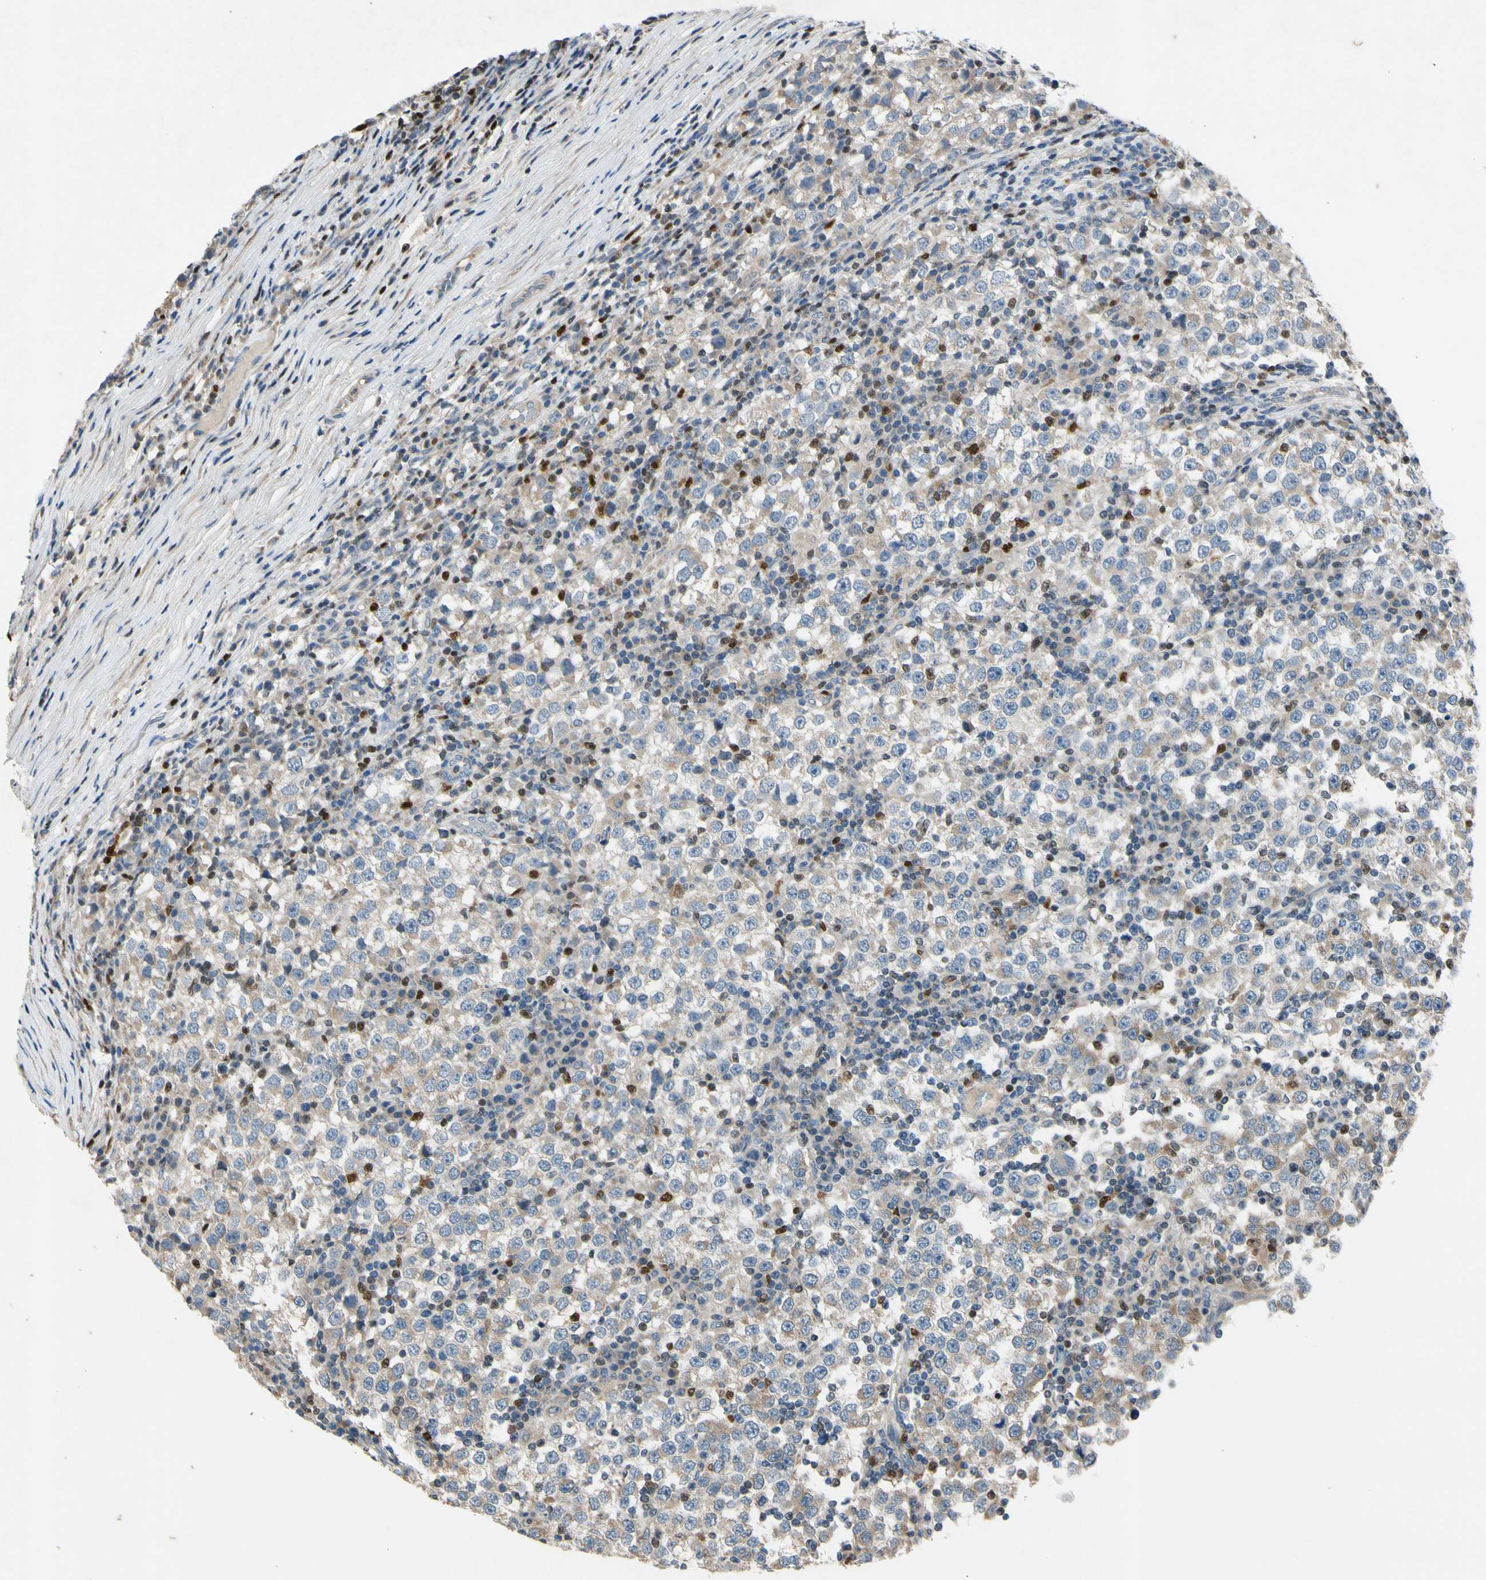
{"staining": {"intensity": "negative", "quantity": "none", "location": "none"}, "tissue": "testis cancer", "cell_type": "Tumor cells", "image_type": "cancer", "snomed": [{"axis": "morphology", "description": "Seminoma, NOS"}, {"axis": "topography", "description": "Testis"}], "caption": "The histopathology image displays no staining of tumor cells in testis cancer. (DAB (3,3'-diaminobenzidine) immunohistochemistry (IHC) visualized using brightfield microscopy, high magnification).", "gene": "TBX21", "patient": {"sex": "male", "age": 65}}